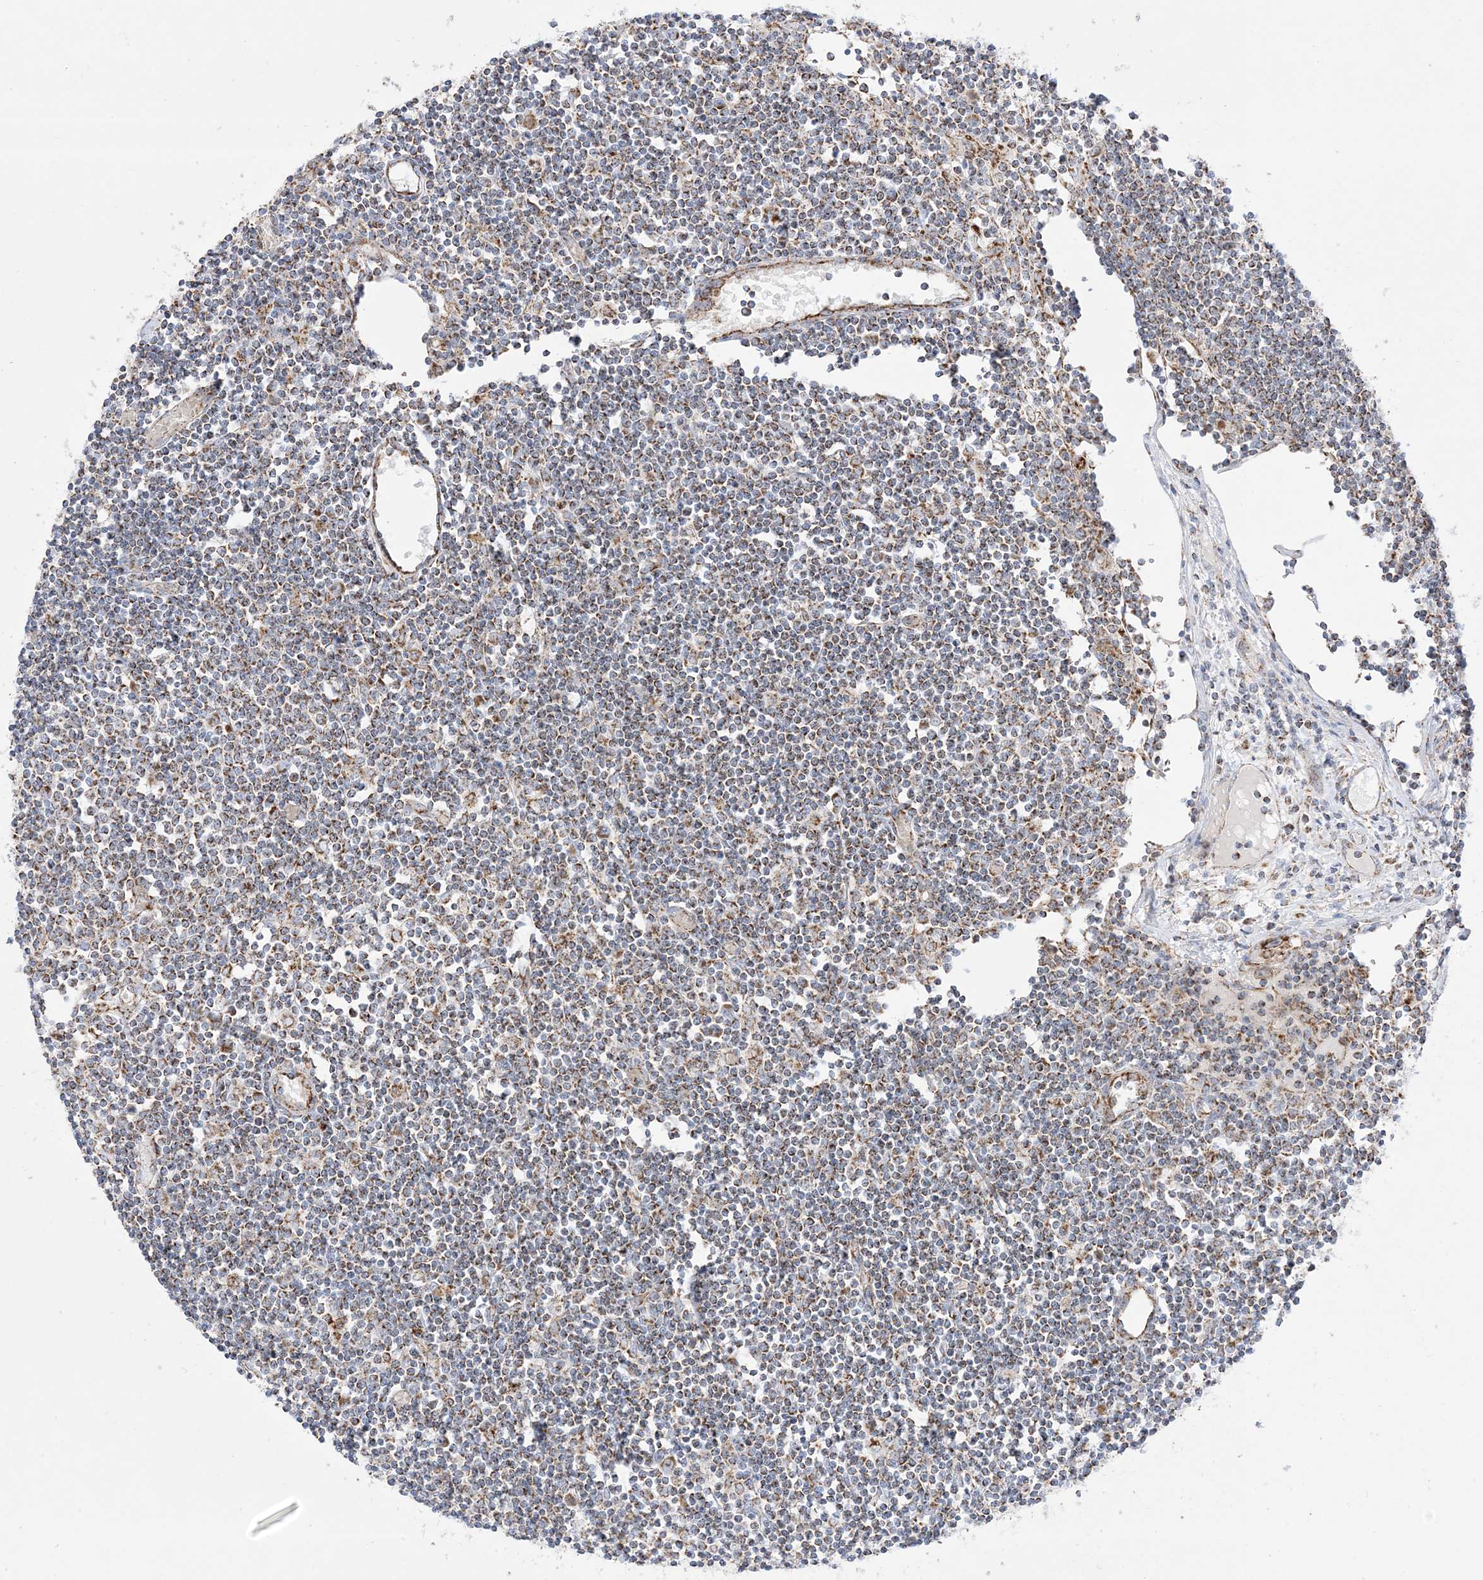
{"staining": {"intensity": "moderate", "quantity": ">75%", "location": "cytoplasmic/membranous"}, "tissue": "lymph node", "cell_type": "Germinal center cells", "image_type": "normal", "snomed": [{"axis": "morphology", "description": "Normal tissue, NOS"}, {"axis": "topography", "description": "Lymph node"}], "caption": "Protein staining reveals moderate cytoplasmic/membranous expression in about >75% of germinal center cells in unremarkable lymph node.", "gene": "MRPS36", "patient": {"sex": "female", "age": 11}}